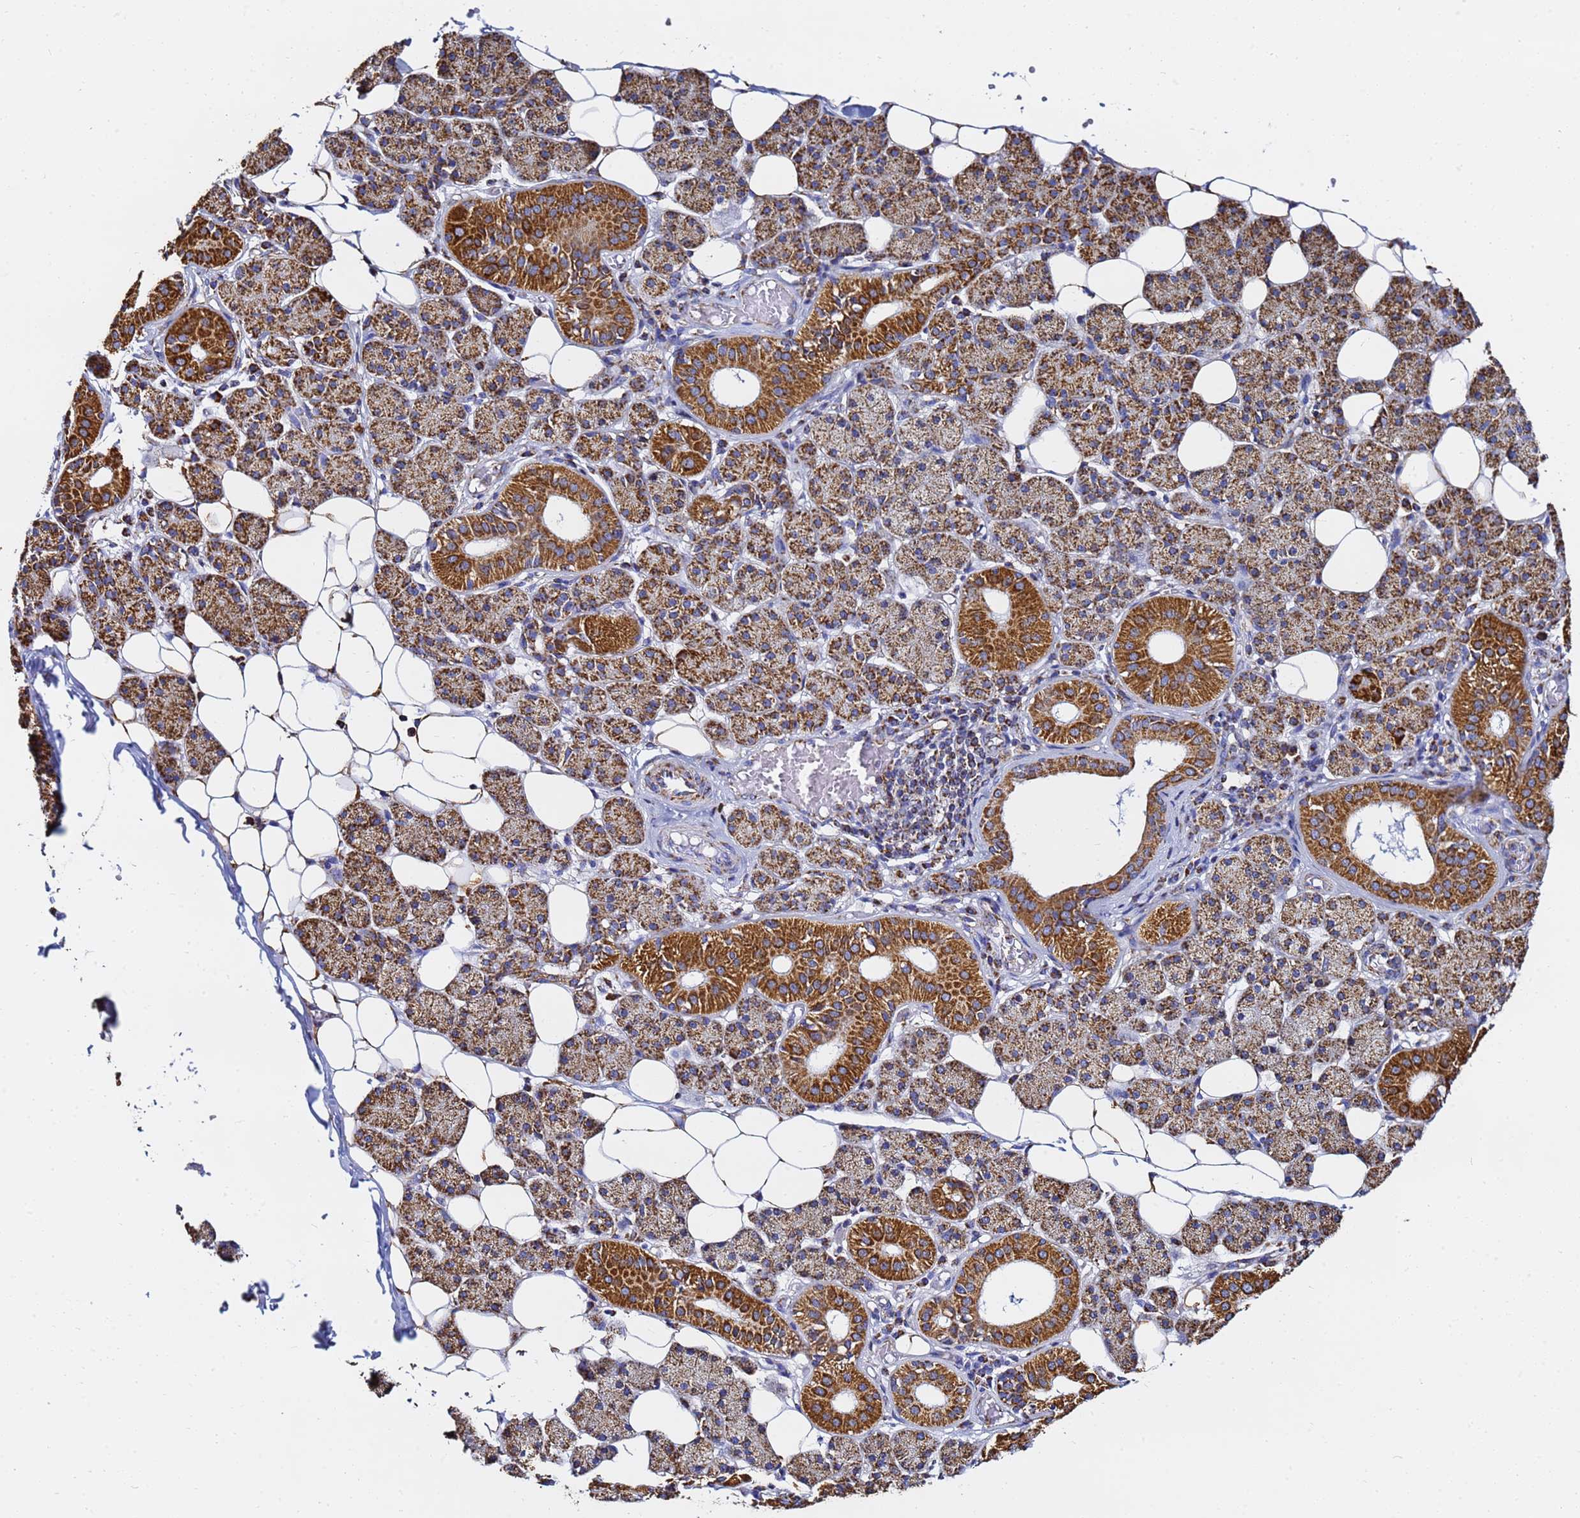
{"staining": {"intensity": "moderate", "quantity": ">75%", "location": "cytoplasmic/membranous"}, "tissue": "salivary gland", "cell_type": "Glandular cells", "image_type": "normal", "snomed": [{"axis": "morphology", "description": "Normal tissue, NOS"}, {"axis": "topography", "description": "Salivary gland"}], "caption": "Salivary gland stained with immunohistochemistry (IHC) displays moderate cytoplasmic/membranous staining in approximately >75% of glandular cells.", "gene": "PHB2", "patient": {"sex": "female", "age": 33}}